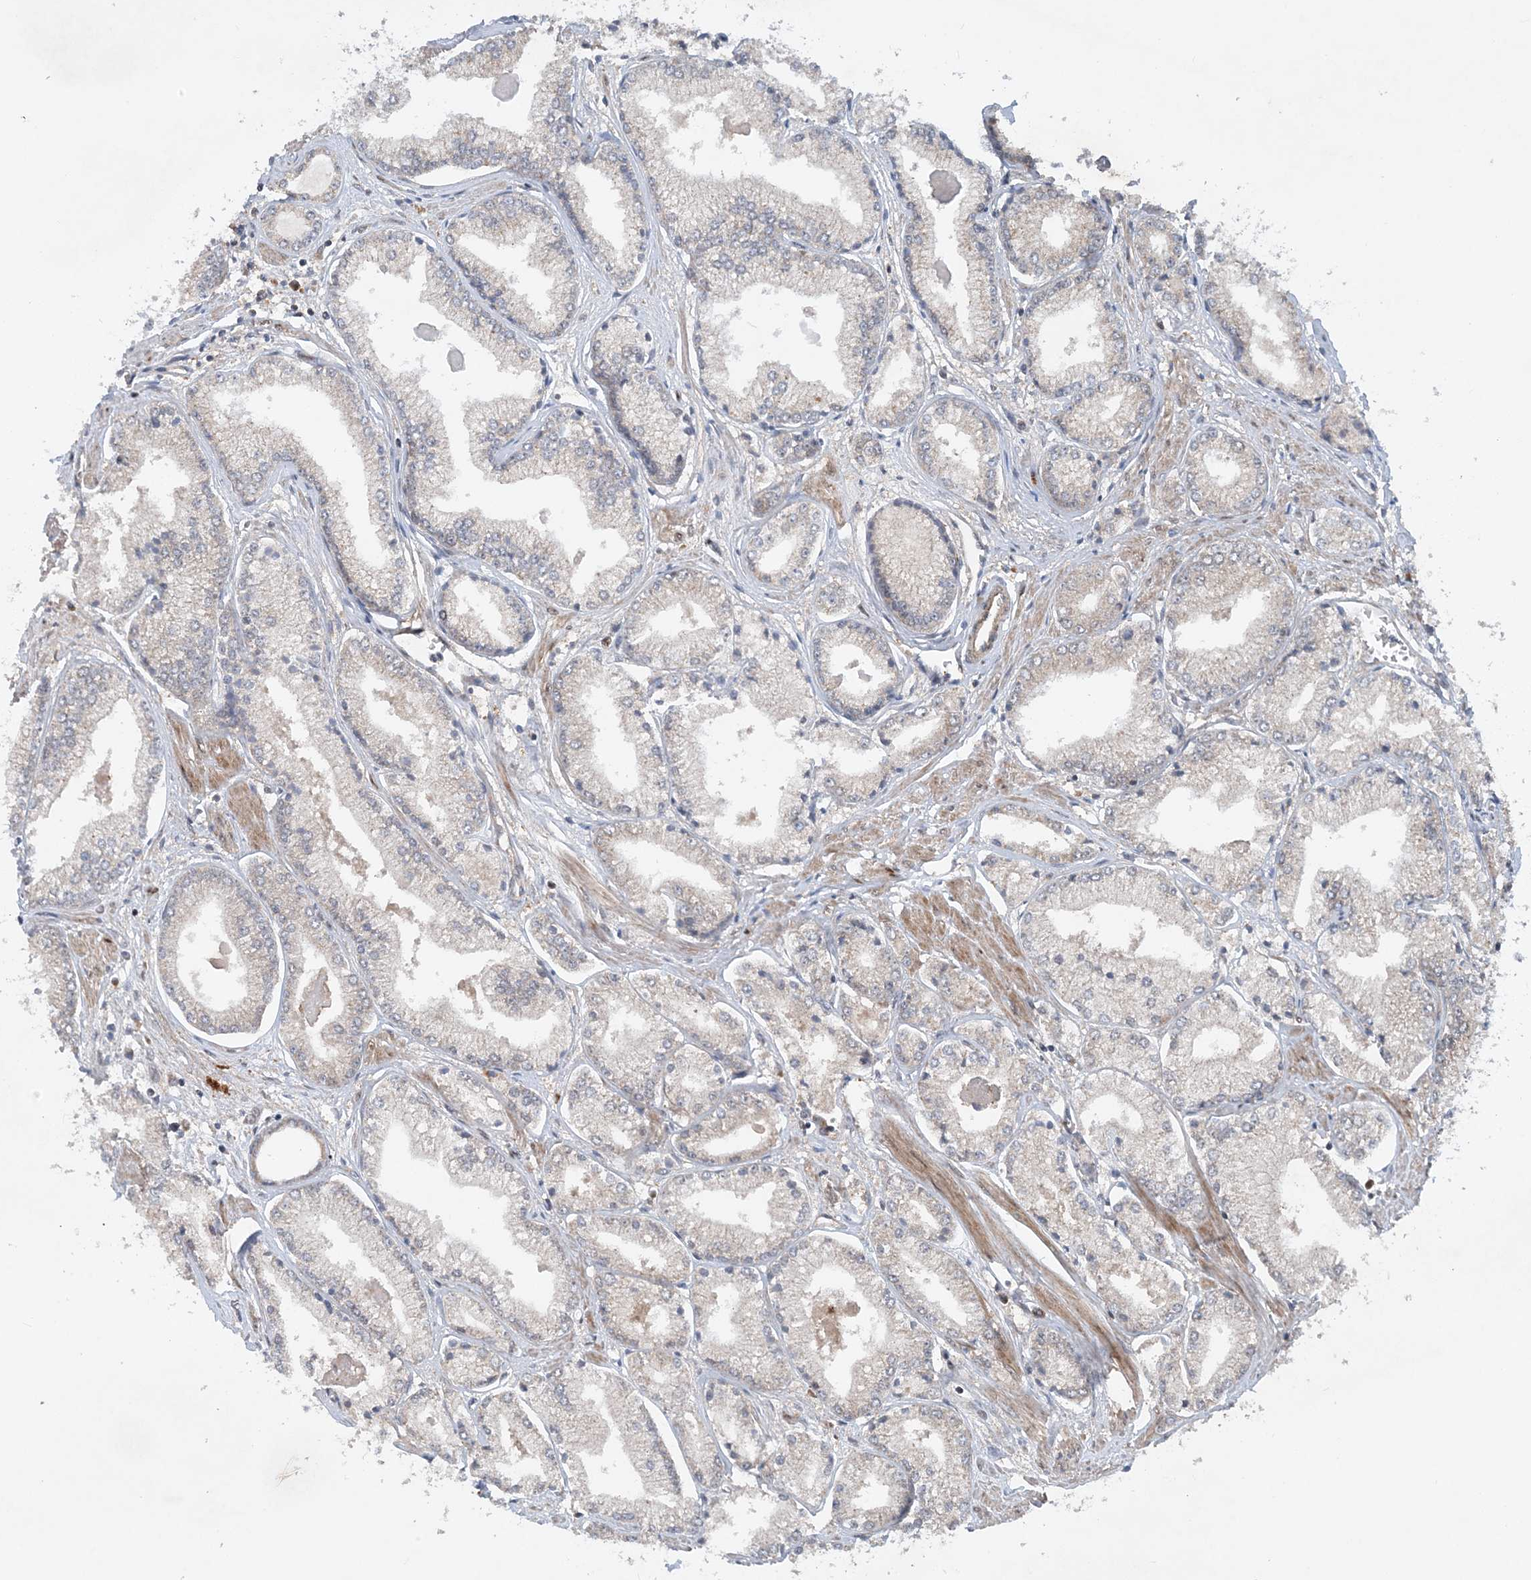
{"staining": {"intensity": "weak", "quantity": "25%-75%", "location": "cytoplasmic/membranous"}, "tissue": "prostate cancer", "cell_type": "Tumor cells", "image_type": "cancer", "snomed": [{"axis": "morphology", "description": "Adenocarcinoma, Low grade"}, {"axis": "topography", "description": "Prostate"}], "caption": "Immunohistochemical staining of prostate cancer reveals low levels of weak cytoplasmic/membranous protein expression in about 25%-75% of tumor cells.", "gene": "HEMK1", "patient": {"sex": "male", "age": 60}}